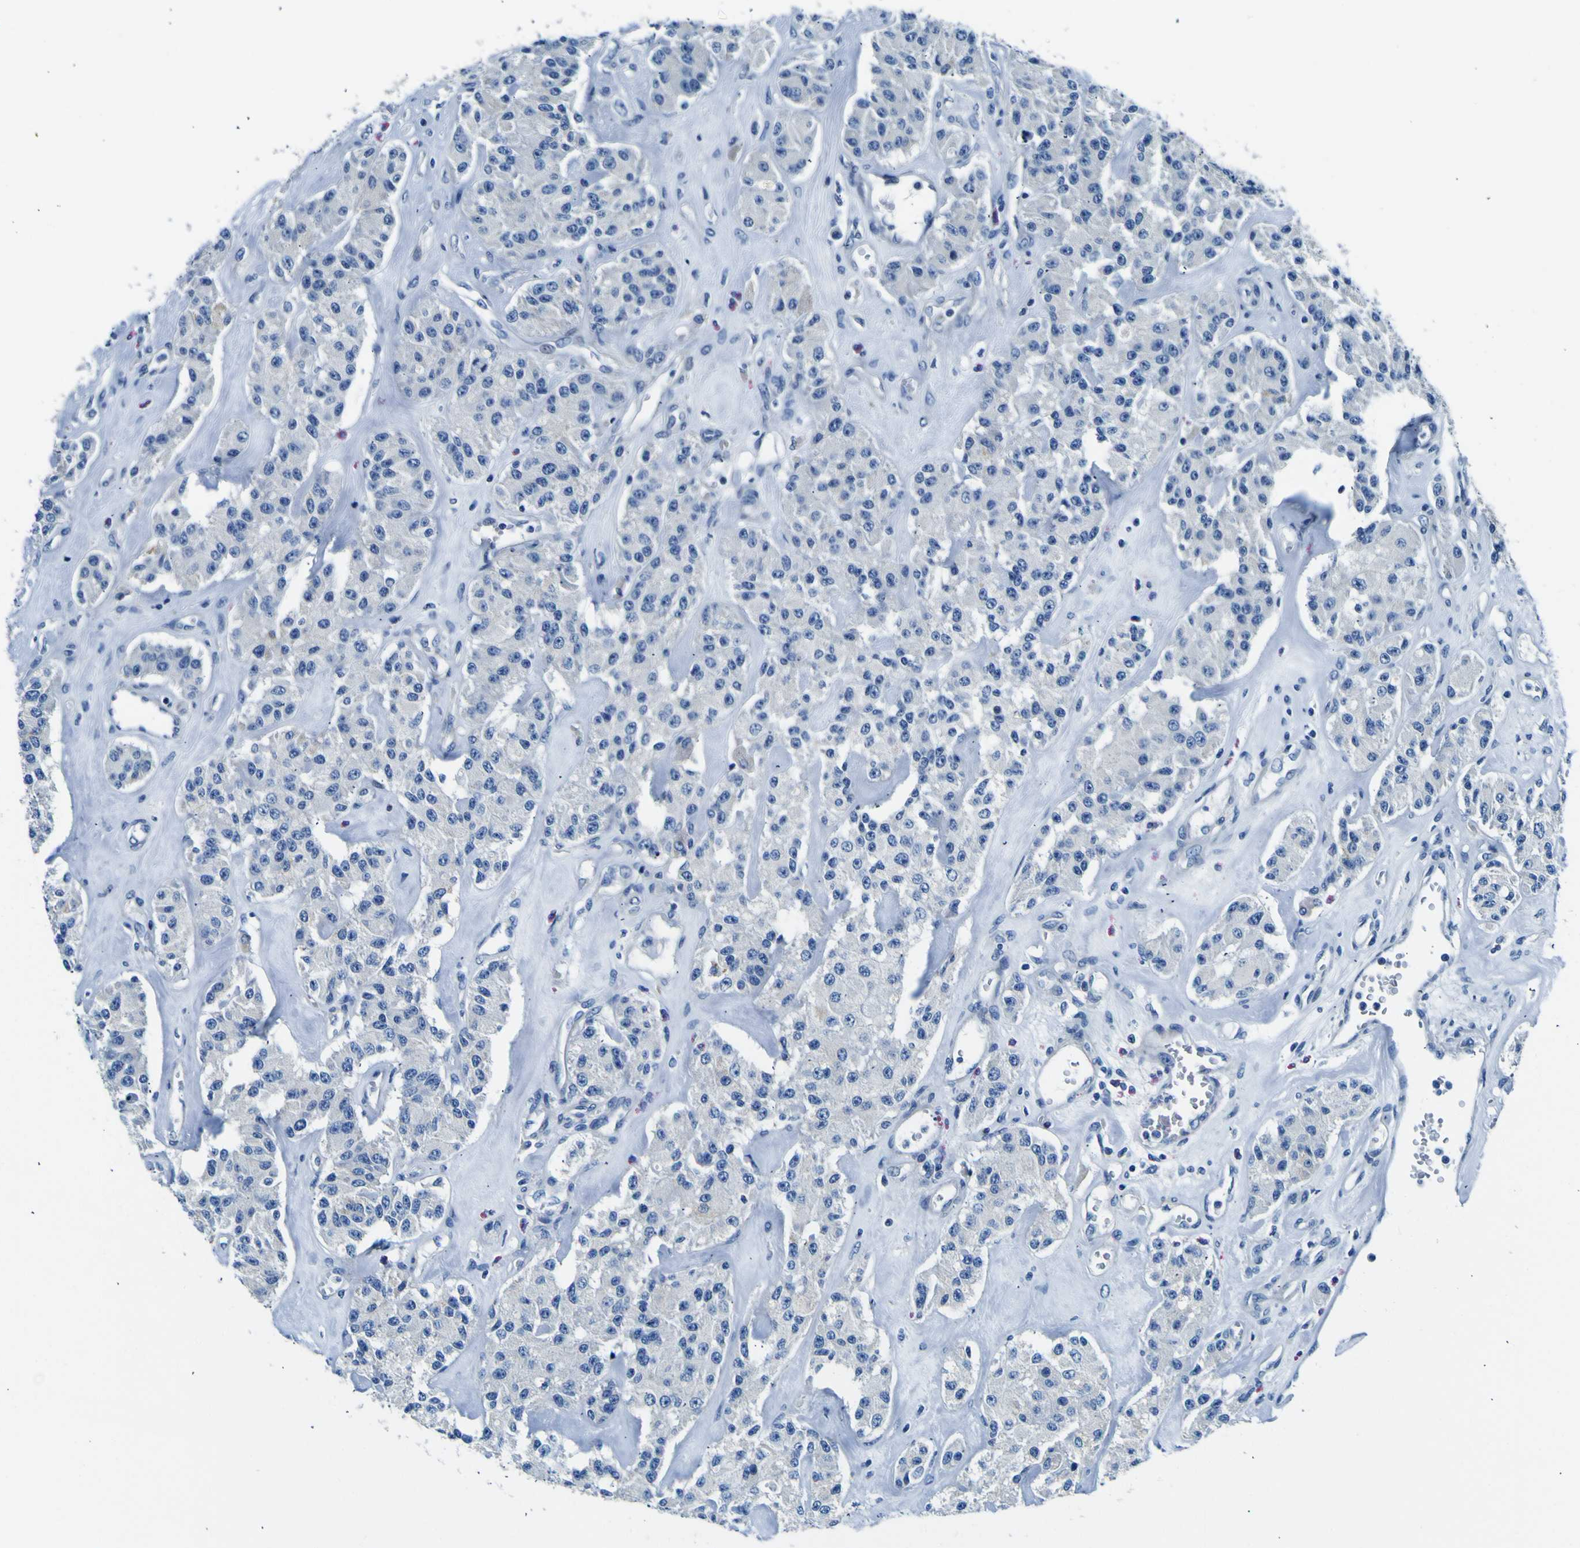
{"staining": {"intensity": "negative", "quantity": "none", "location": "none"}, "tissue": "carcinoid", "cell_type": "Tumor cells", "image_type": "cancer", "snomed": [{"axis": "morphology", "description": "Carcinoid, malignant, NOS"}, {"axis": "topography", "description": "Pancreas"}], "caption": "A photomicrograph of human carcinoid is negative for staining in tumor cells.", "gene": "ADGRA2", "patient": {"sex": "male", "age": 41}}